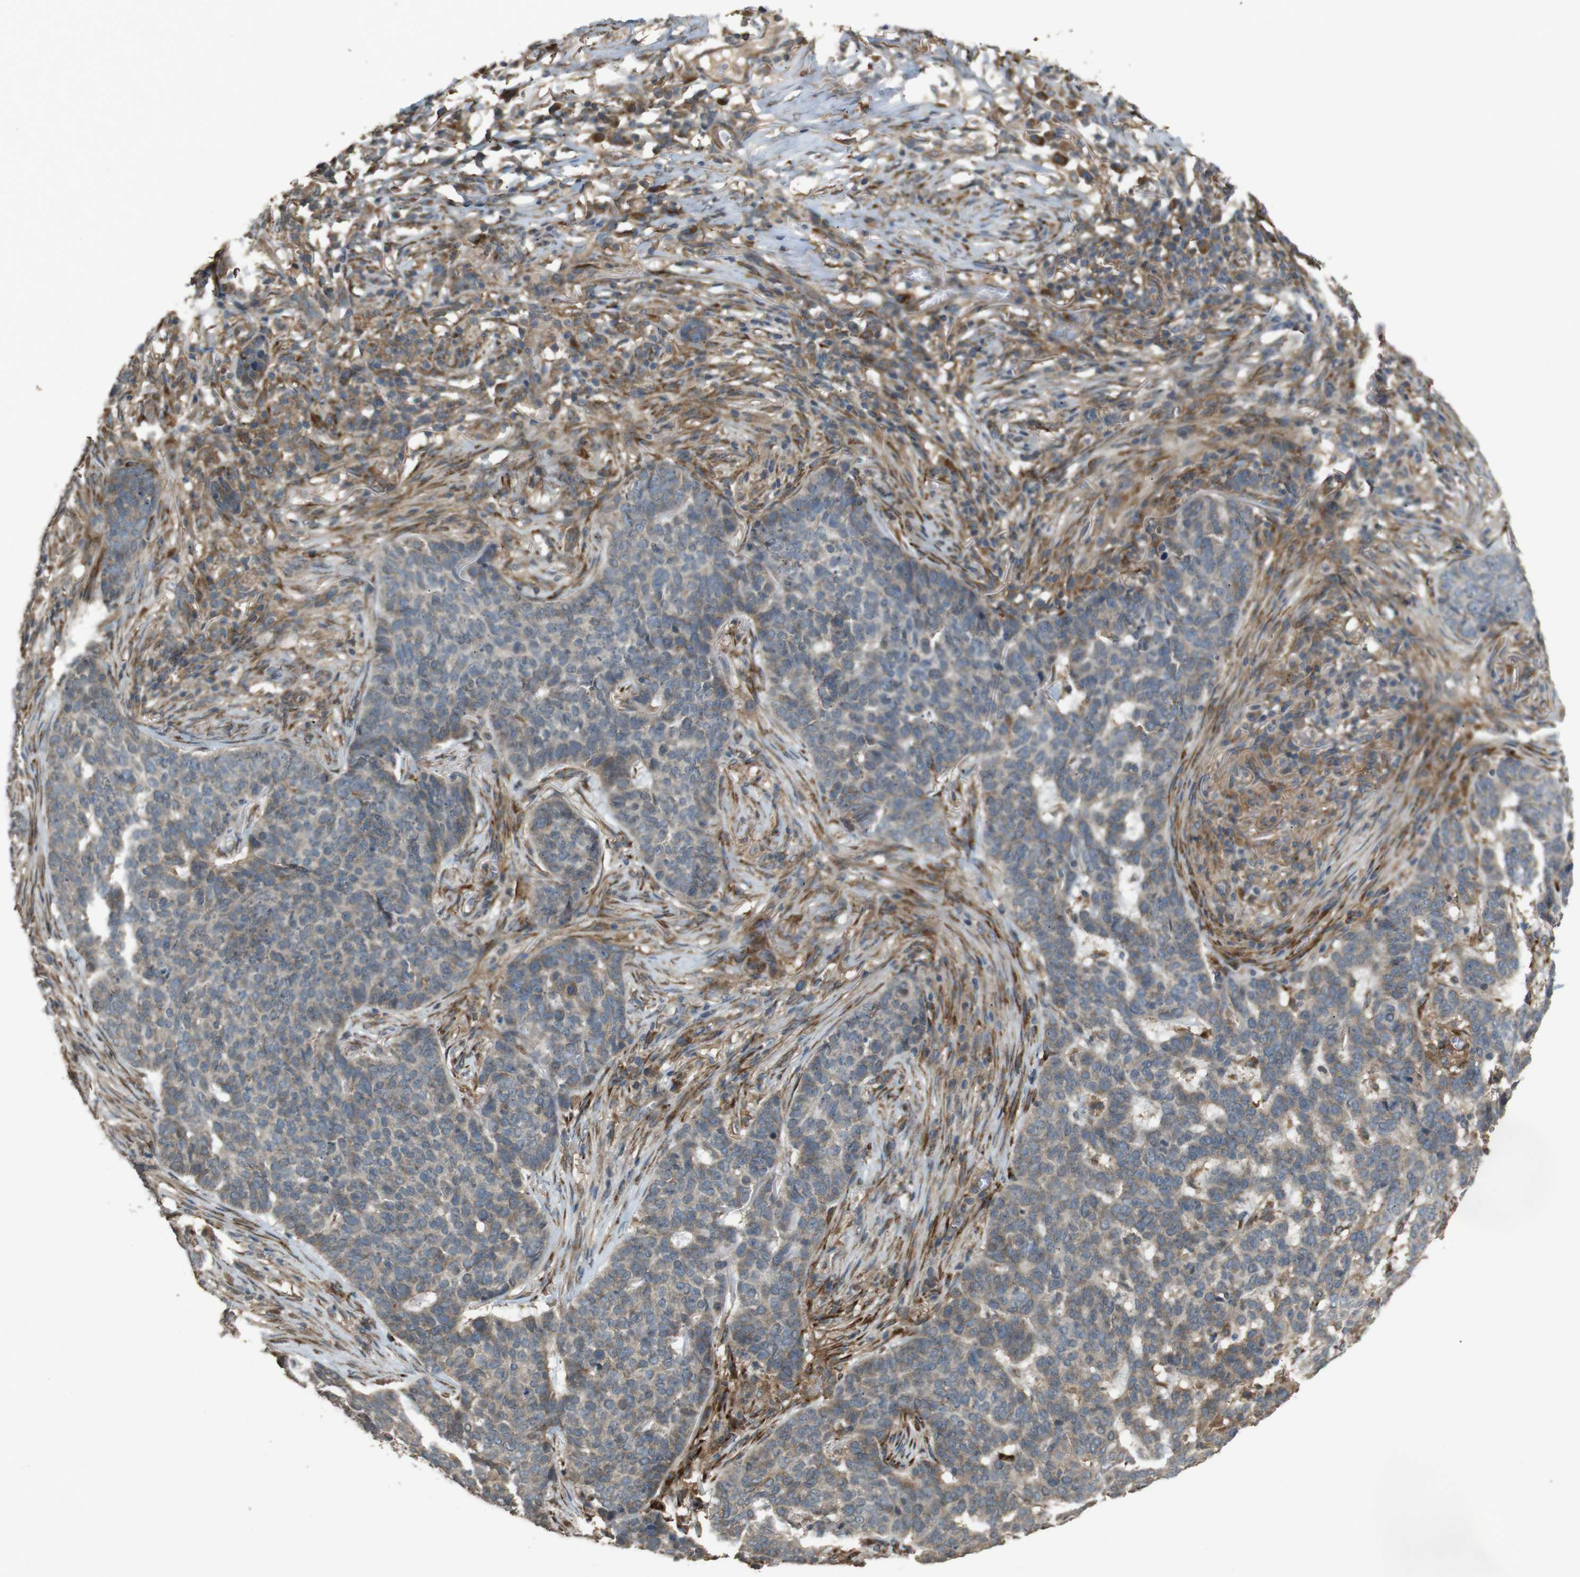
{"staining": {"intensity": "weak", "quantity": ">75%", "location": "cytoplasmic/membranous"}, "tissue": "skin cancer", "cell_type": "Tumor cells", "image_type": "cancer", "snomed": [{"axis": "morphology", "description": "Basal cell carcinoma"}, {"axis": "topography", "description": "Skin"}], "caption": "Immunohistochemistry of human skin cancer (basal cell carcinoma) reveals low levels of weak cytoplasmic/membranous staining in about >75% of tumor cells.", "gene": "ARHGAP24", "patient": {"sex": "male", "age": 85}}